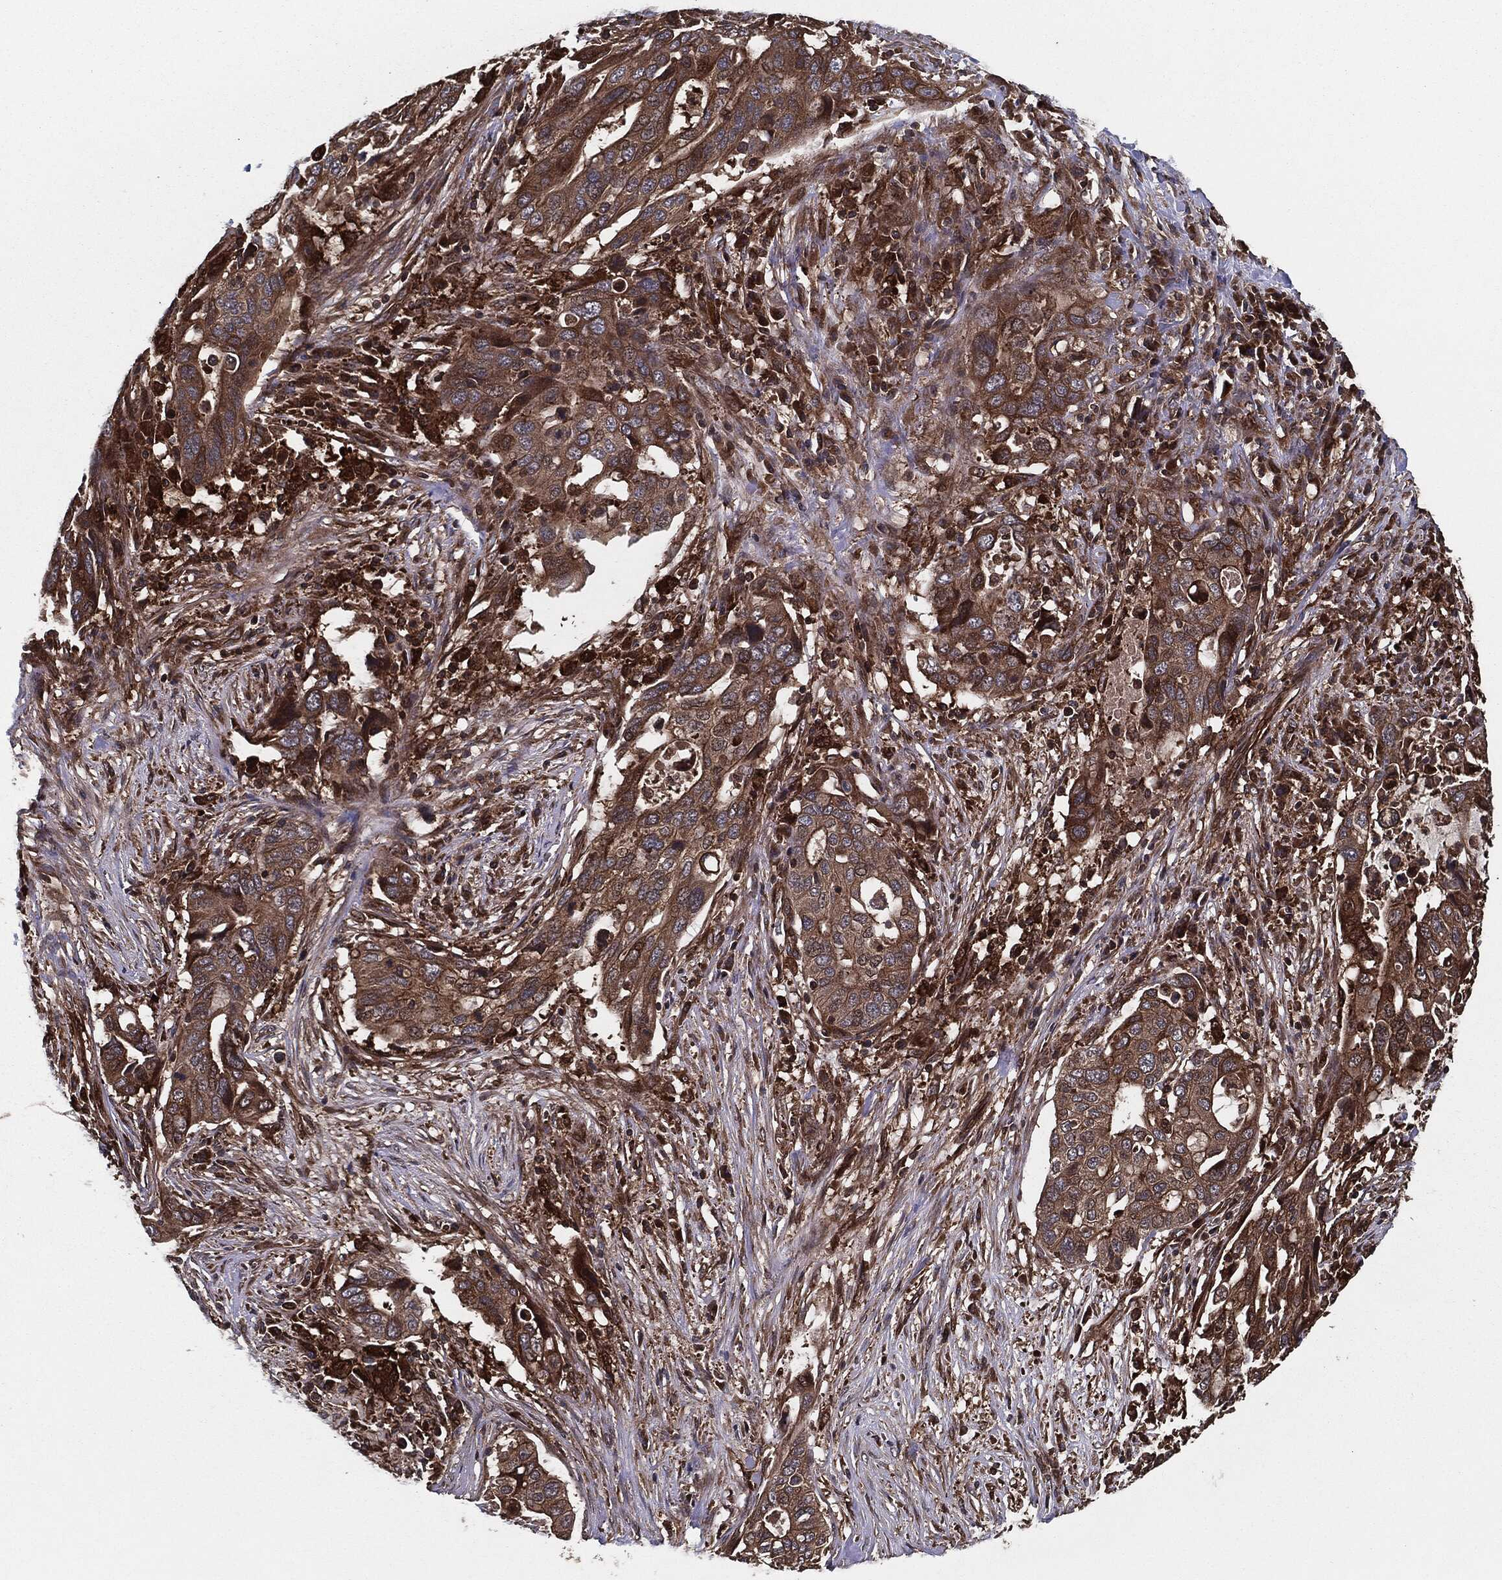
{"staining": {"intensity": "strong", "quantity": ">75%", "location": "cytoplasmic/membranous"}, "tissue": "stomach cancer", "cell_type": "Tumor cells", "image_type": "cancer", "snomed": [{"axis": "morphology", "description": "Adenocarcinoma, NOS"}, {"axis": "topography", "description": "Stomach"}], "caption": "A brown stain labels strong cytoplasmic/membranous positivity of a protein in human stomach adenocarcinoma tumor cells. The protein is shown in brown color, while the nuclei are stained blue.", "gene": "RAP1GDS1", "patient": {"sex": "male", "age": 54}}